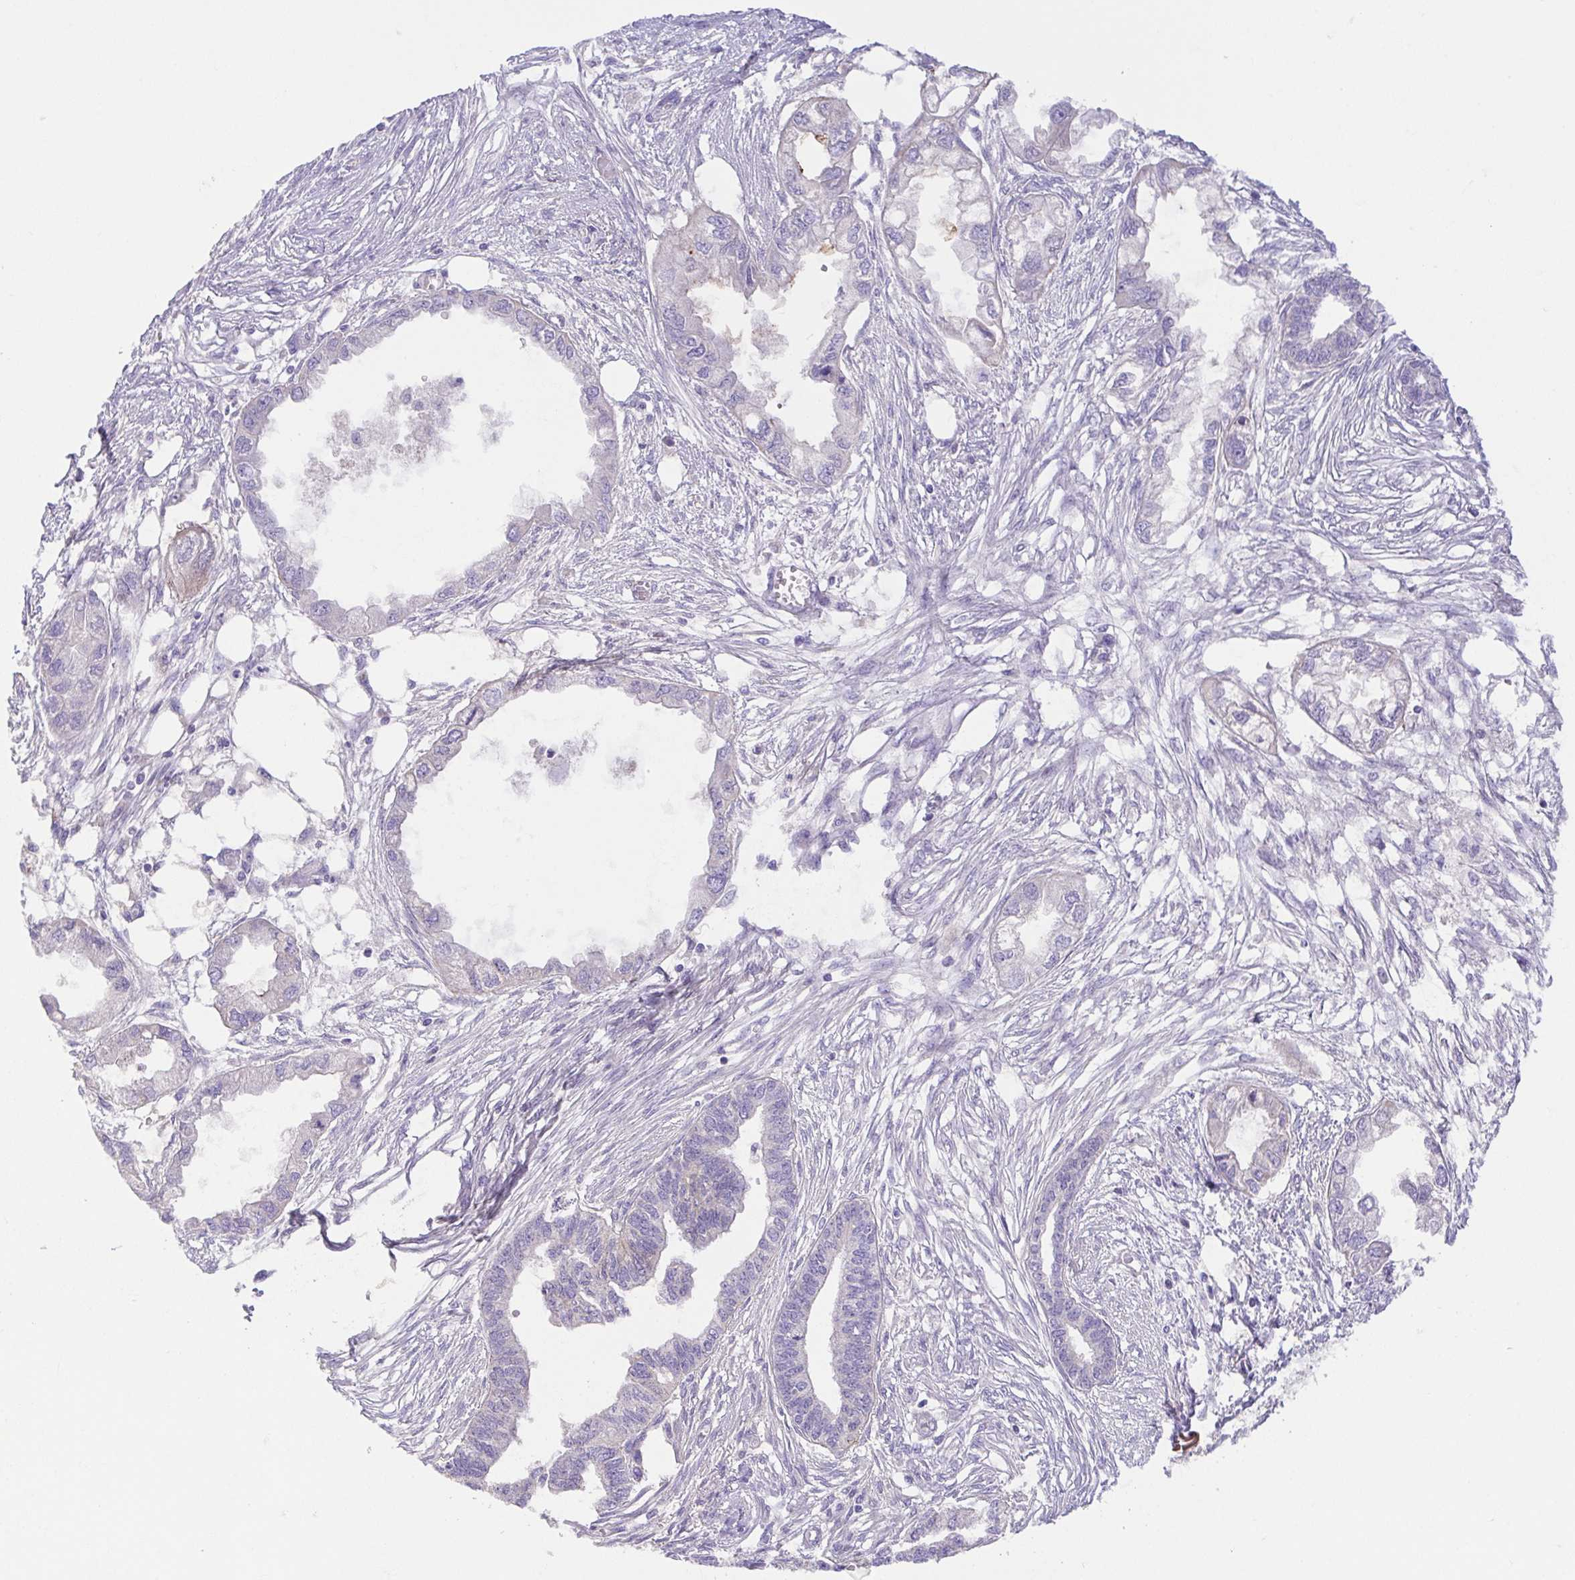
{"staining": {"intensity": "negative", "quantity": "none", "location": "none"}, "tissue": "endometrial cancer", "cell_type": "Tumor cells", "image_type": "cancer", "snomed": [{"axis": "morphology", "description": "Adenocarcinoma, NOS"}, {"axis": "morphology", "description": "Adenocarcinoma, metastatic, NOS"}, {"axis": "topography", "description": "Adipose tissue"}, {"axis": "topography", "description": "Endometrium"}], "caption": "An image of human endometrial metastatic adenocarcinoma is negative for staining in tumor cells.", "gene": "SLC13A1", "patient": {"sex": "female", "age": 67}}